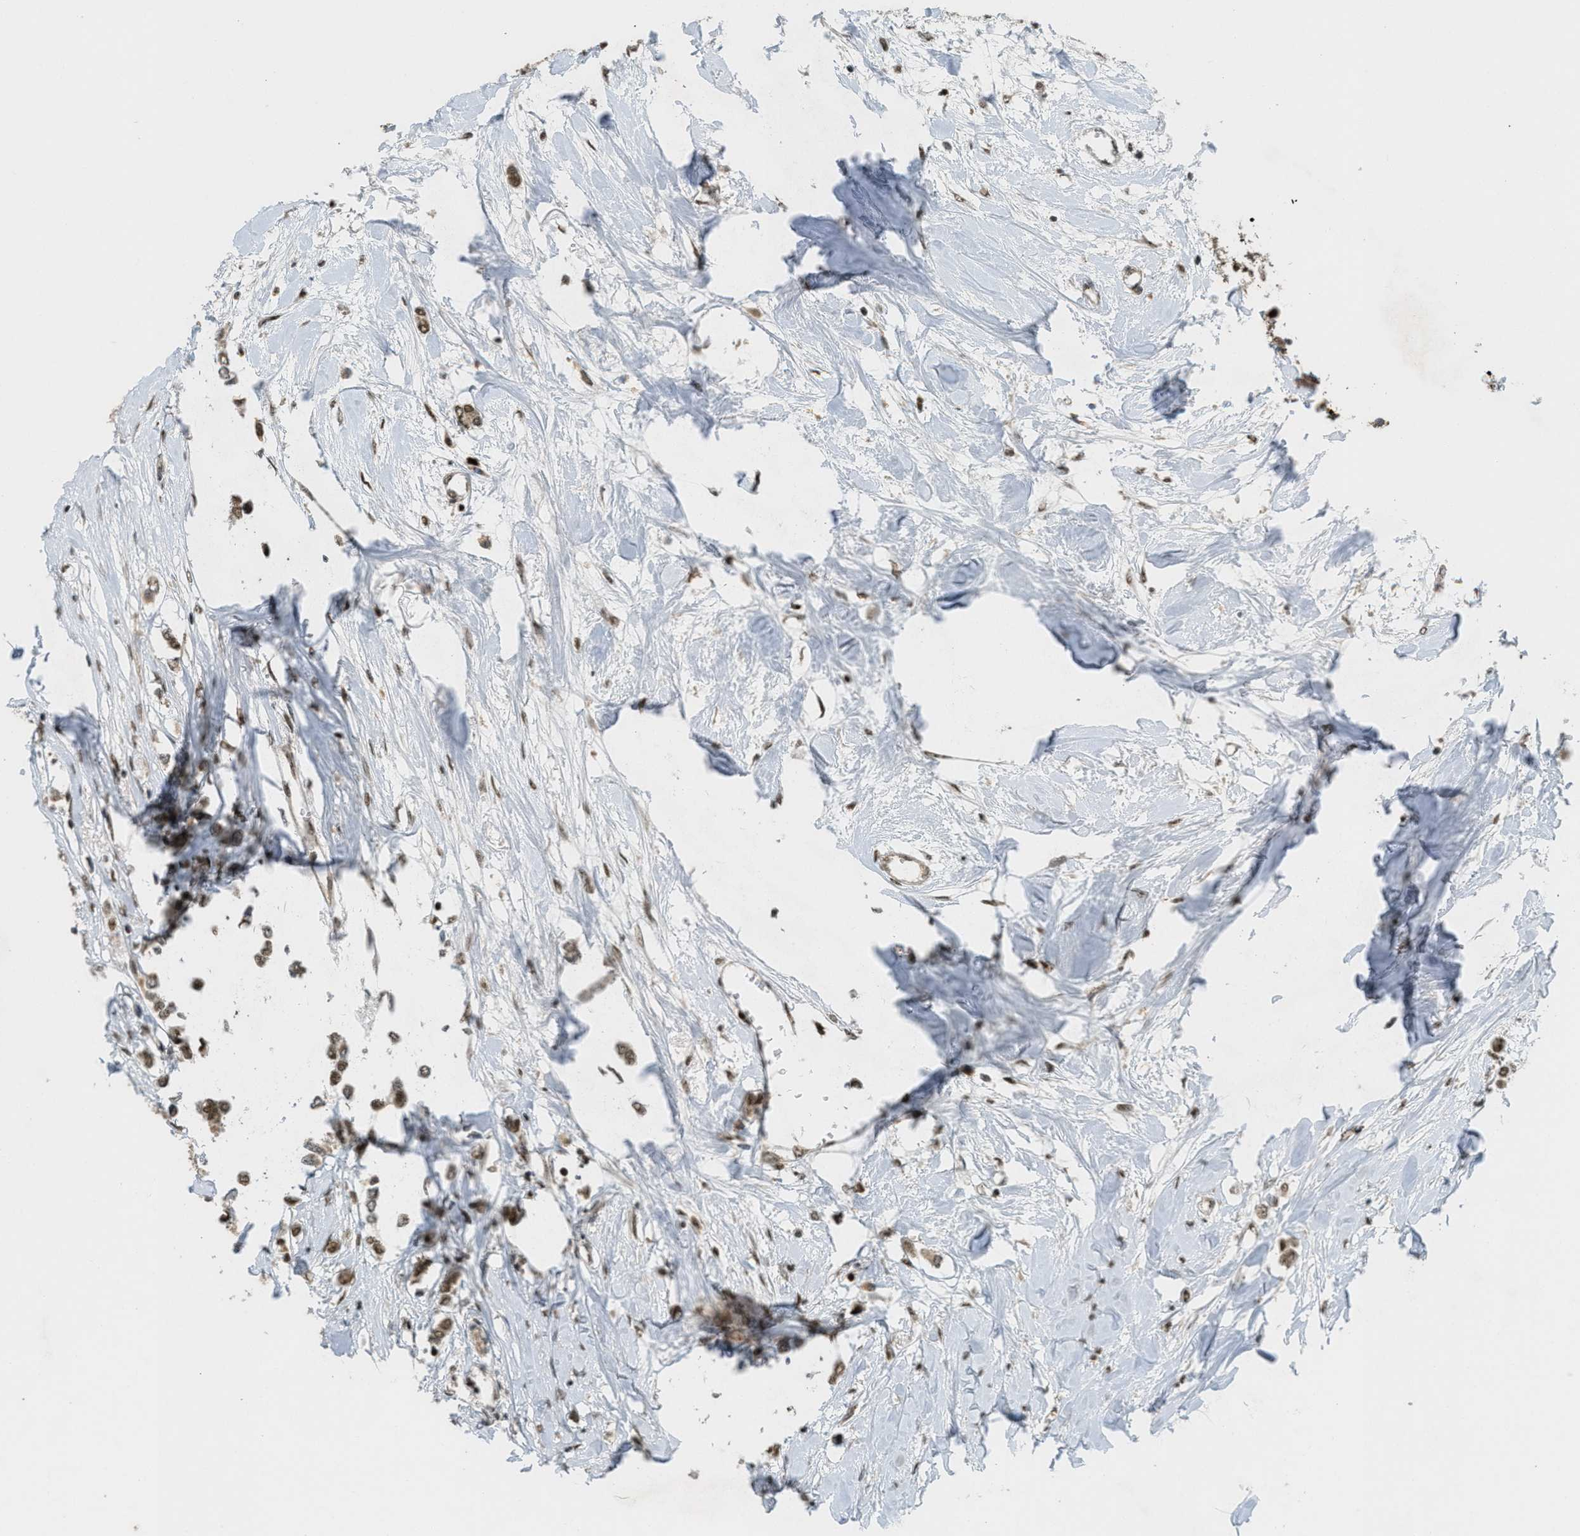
{"staining": {"intensity": "strong", "quantity": "25%-75%", "location": "cytoplasmic/membranous,nuclear"}, "tissue": "breast cancer", "cell_type": "Tumor cells", "image_type": "cancer", "snomed": [{"axis": "morphology", "description": "Lobular carcinoma"}, {"axis": "topography", "description": "Breast"}], "caption": "Protein staining reveals strong cytoplasmic/membranous and nuclear staining in about 25%-75% of tumor cells in breast cancer. (Stains: DAB (3,3'-diaminobenzidine) in brown, nuclei in blue, Microscopy: brightfield microscopy at high magnification).", "gene": "TLK1", "patient": {"sex": "female", "age": 51}}